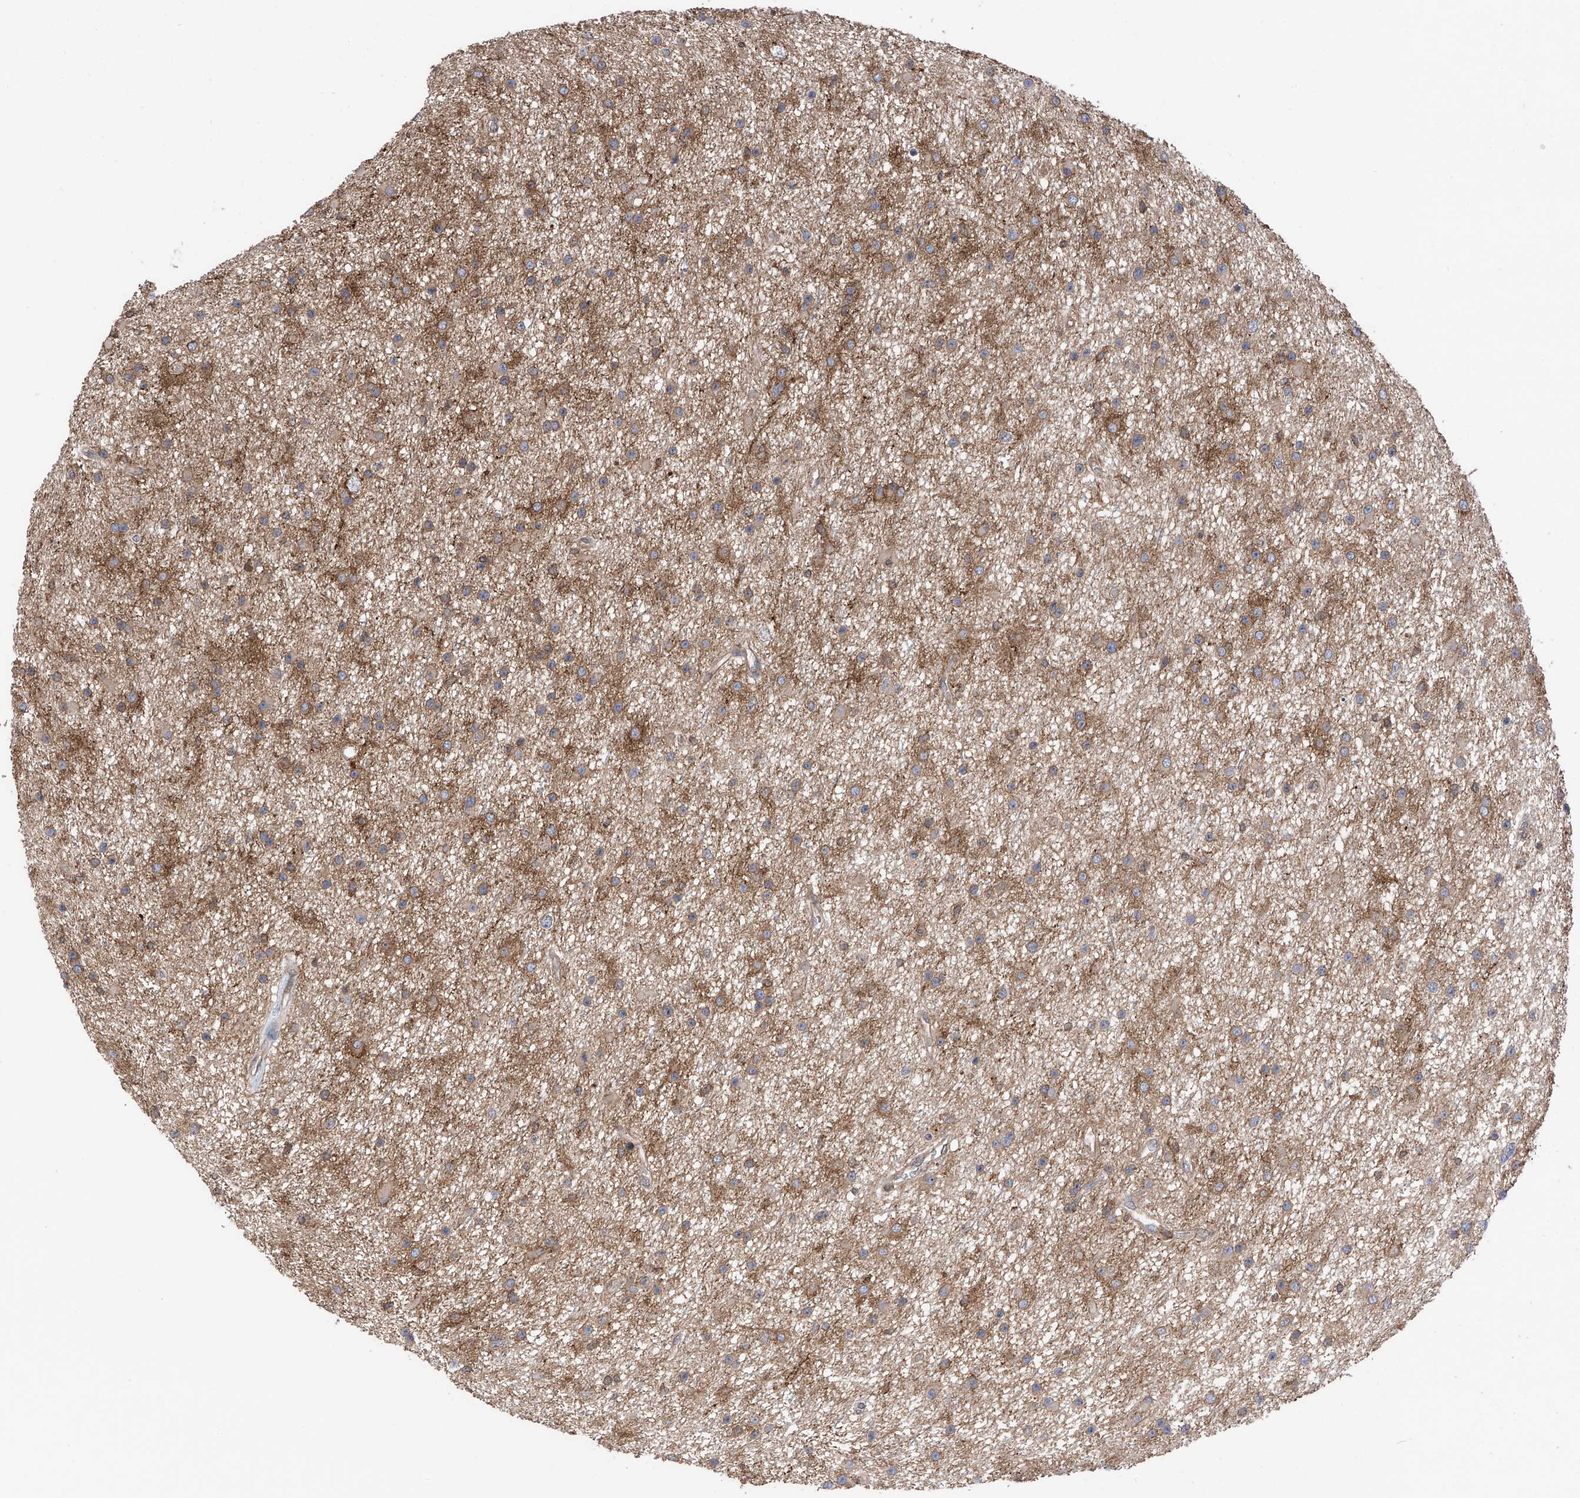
{"staining": {"intensity": "moderate", "quantity": ">75%", "location": "cytoplasmic/membranous"}, "tissue": "glioma", "cell_type": "Tumor cells", "image_type": "cancer", "snomed": [{"axis": "morphology", "description": "Glioma, malignant, Low grade"}, {"axis": "topography", "description": "Cerebral cortex"}], "caption": "Tumor cells display moderate cytoplasmic/membranous staining in approximately >75% of cells in malignant glioma (low-grade).", "gene": "CHPF", "patient": {"sex": "female", "age": 39}}